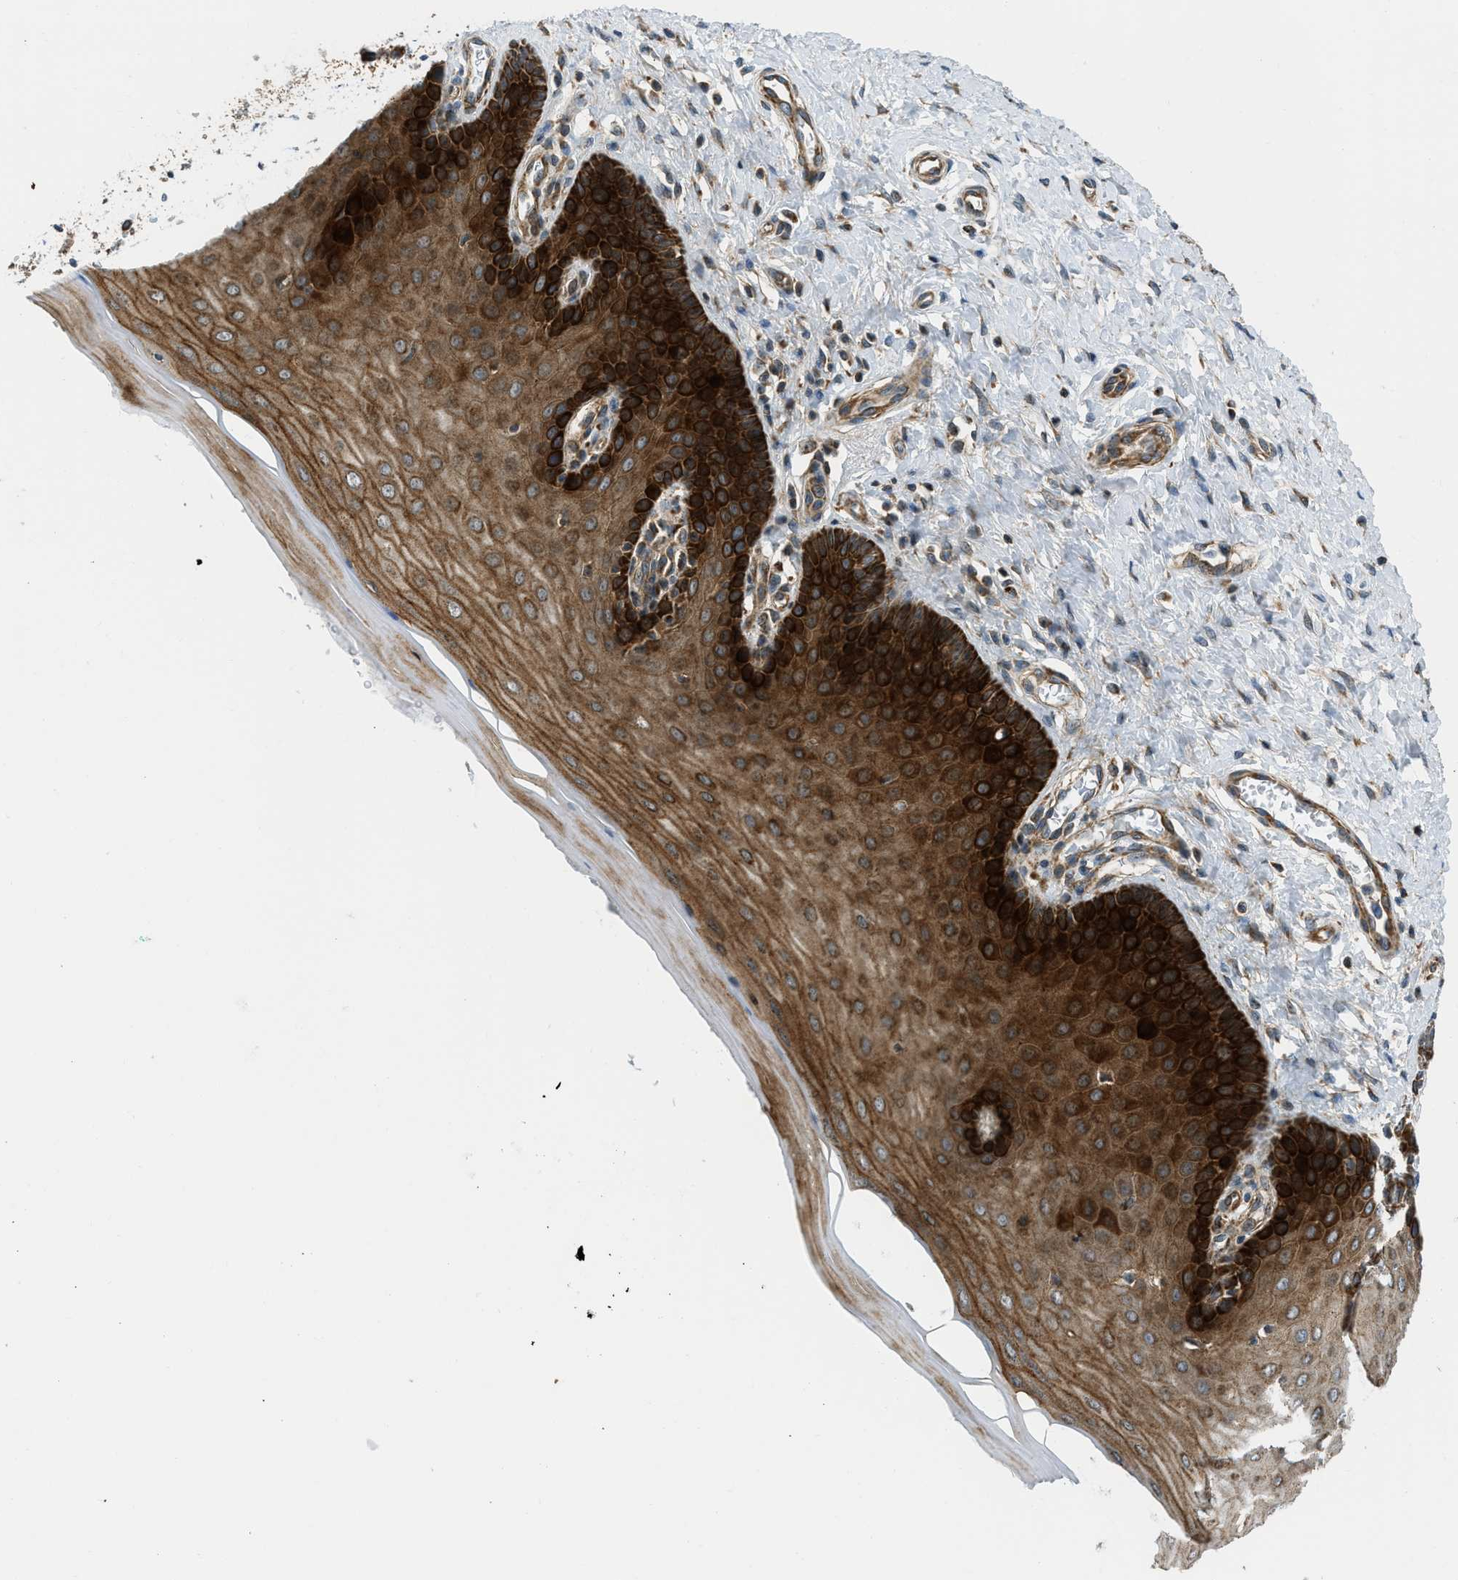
{"staining": {"intensity": "strong", "quantity": ">75%", "location": "cytoplasmic/membranous"}, "tissue": "cervix", "cell_type": "Glandular cells", "image_type": "normal", "snomed": [{"axis": "morphology", "description": "Normal tissue, NOS"}, {"axis": "topography", "description": "Cervix"}], "caption": "Brown immunohistochemical staining in normal cervix exhibits strong cytoplasmic/membranous staining in approximately >75% of glandular cells. Immunohistochemistry stains the protein of interest in brown and the nuclei are stained blue.", "gene": "SESN2", "patient": {"sex": "female", "age": 55}}